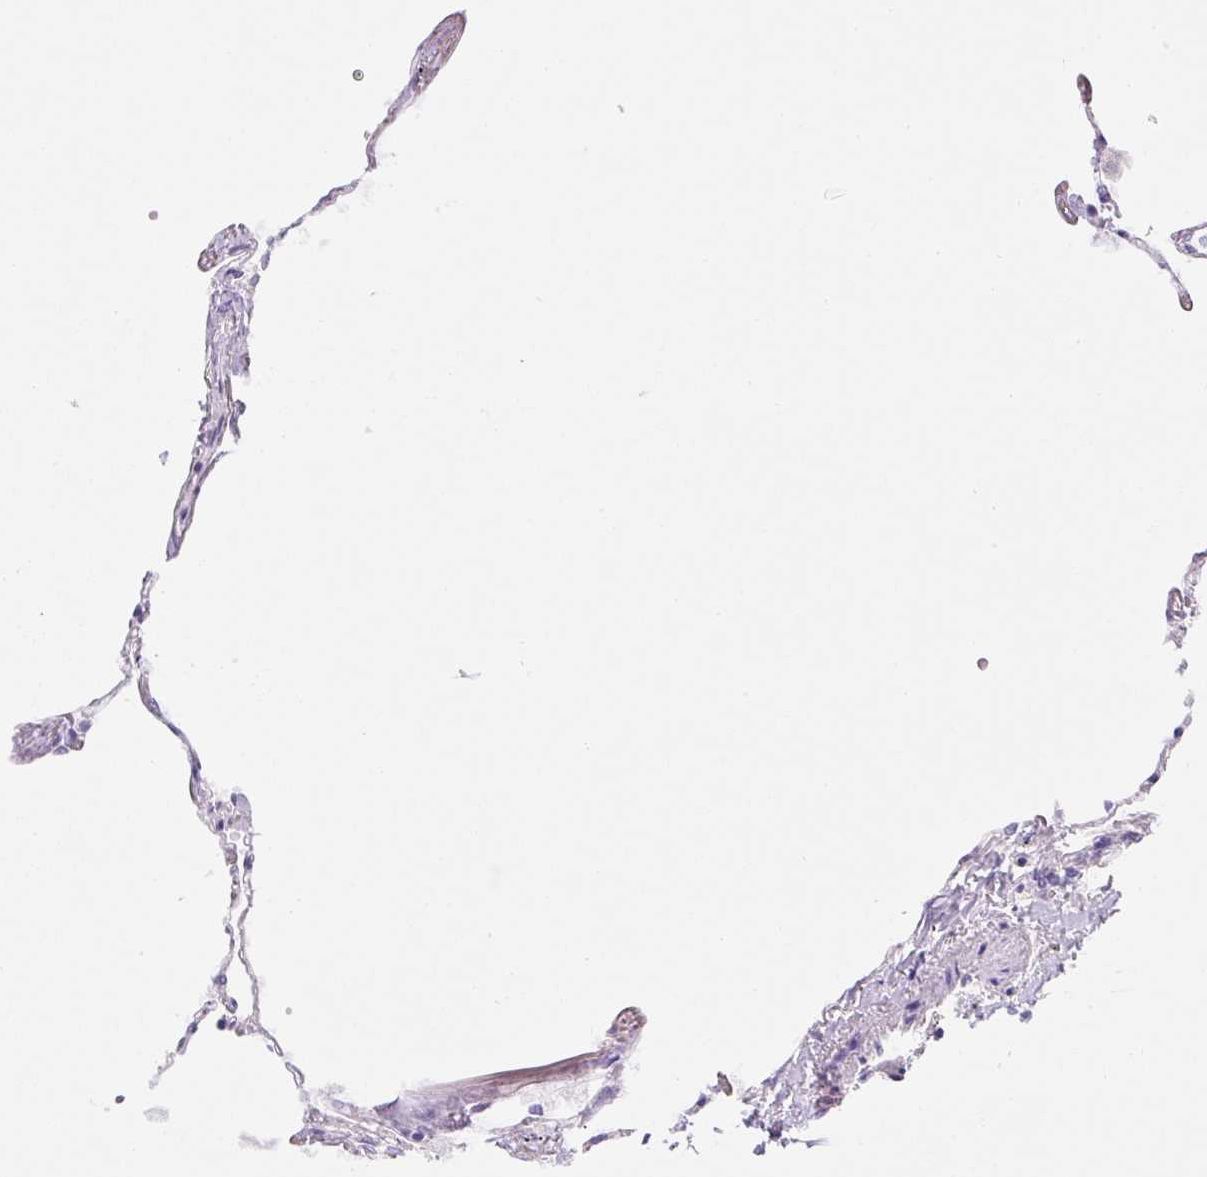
{"staining": {"intensity": "moderate", "quantity": "25%-75%", "location": "cytoplasmic/membranous"}, "tissue": "lung", "cell_type": "Alveolar cells", "image_type": "normal", "snomed": [{"axis": "morphology", "description": "Normal tissue, NOS"}, {"axis": "topography", "description": "Lung"}], "caption": "The histopathology image reveals immunohistochemical staining of benign lung. There is moderate cytoplasmic/membranous expression is identified in approximately 25%-75% of alveolar cells. (Brightfield microscopy of DAB IHC at high magnification).", "gene": "PLA2G4A", "patient": {"sex": "female", "age": 67}}